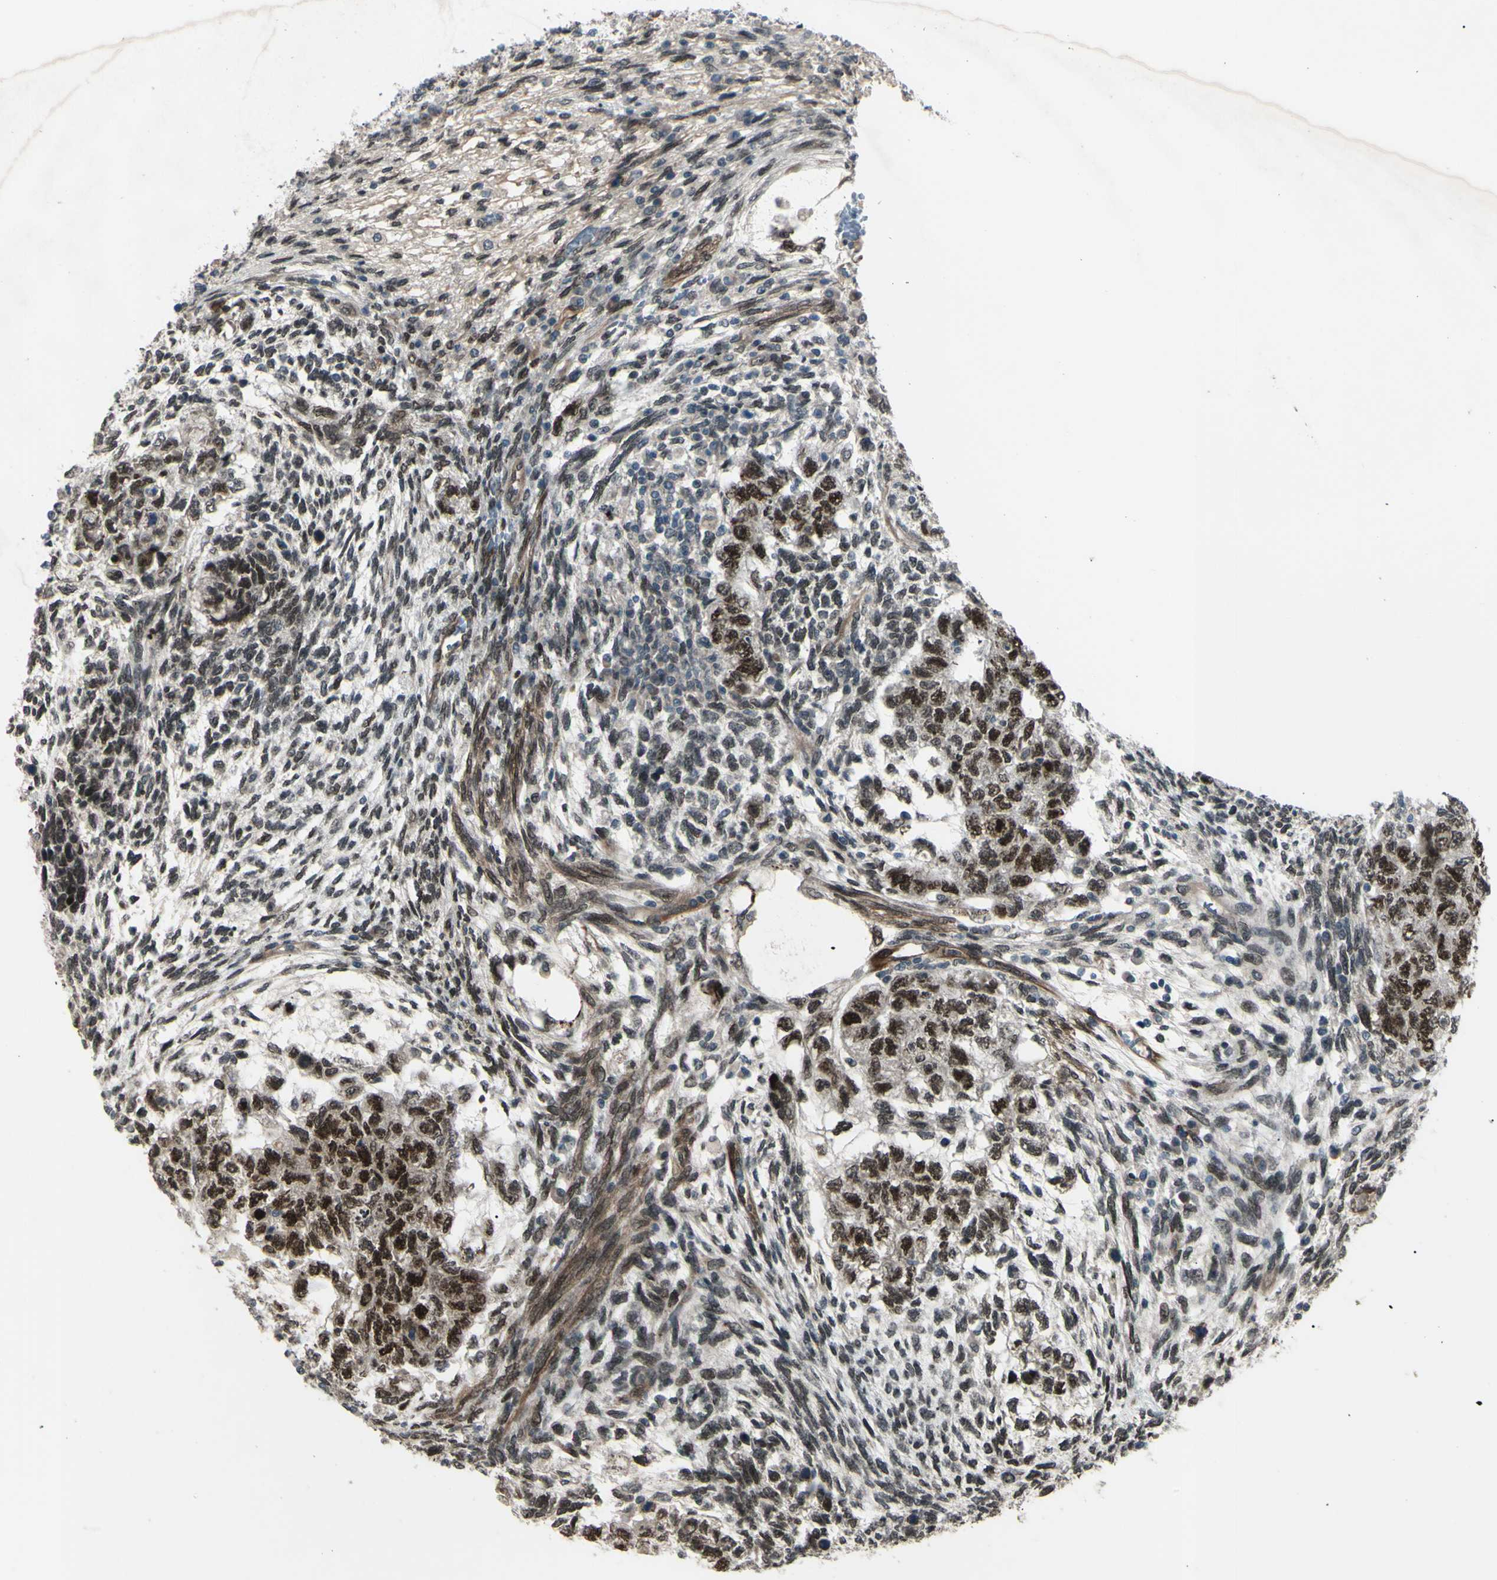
{"staining": {"intensity": "strong", "quantity": ">75%", "location": "nuclear"}, "tissue": "testis cancer", "cell_type": "Tumor cells", "image_type": "cancer", "snomed": [{"axis": "morphology", "description": "Normal tissue, NOS"}, {"axis": "morphology", "description": "Carcinoma, Embryonal, NOS"}, {"axis": "topography", "description": "Testis"}], "caption": "Testis cancer (embryonal carcinoma) stained for a protein (brown) shows strong nuclear positive positivity in about >75% of tumor cells.", "gene": "MLF2", "patient": {"sex": "male", "age": 36}}